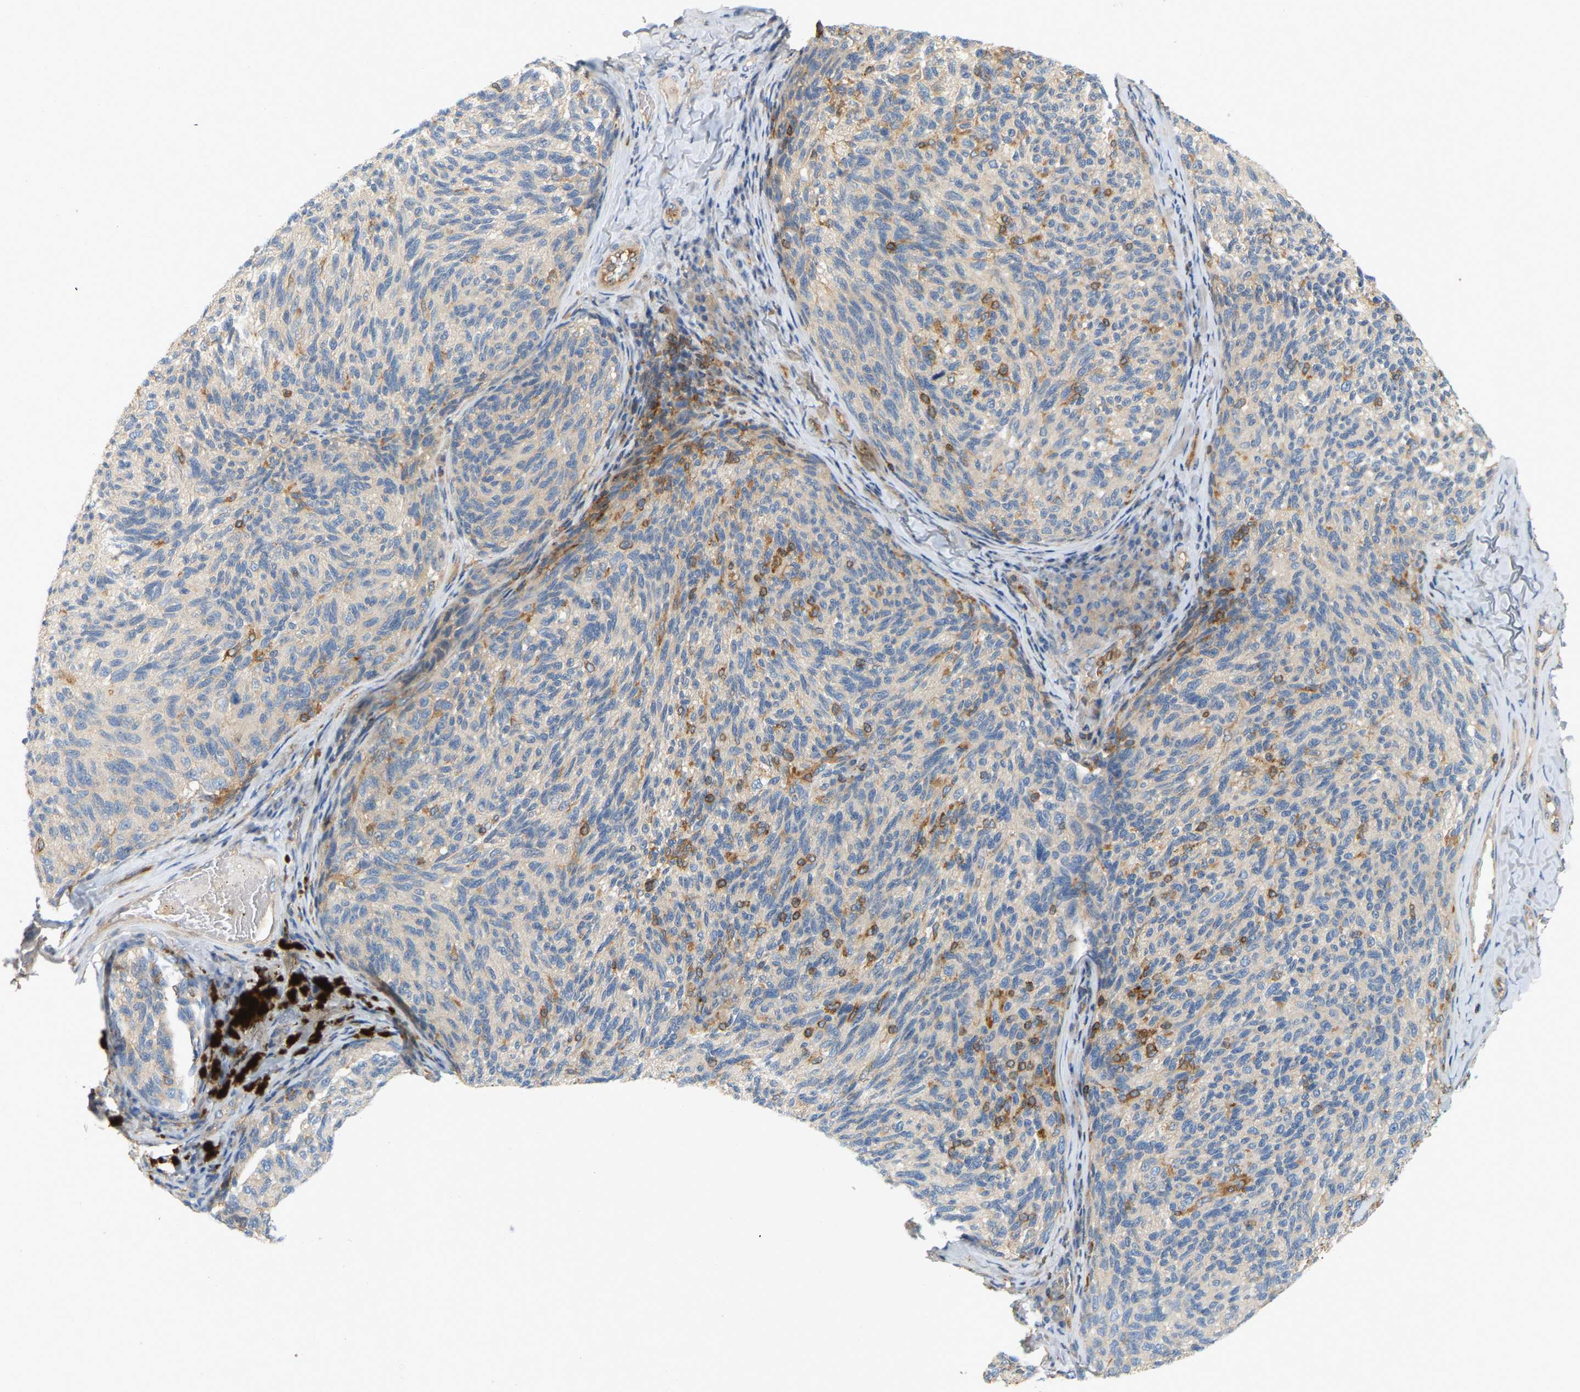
{"staining": {"intensity": "weak", "quantity": "<25%", "location": "cytoplasmic/membranous"}, "tissue": "melanoma", "cell_type": "Tumor cells", "image_type": "cancer", "snomed": [{"axis": "morphology", "description": "Malignant melanoma, NOS"}, {"axis": "topography", "description": "Skin"}], "caption": "Melanoma was stained to show a protein in brown. There is no significant expression in tumor cells.", "gene": "AKAP13", "patient": {"sex": "female", "age": 73}}